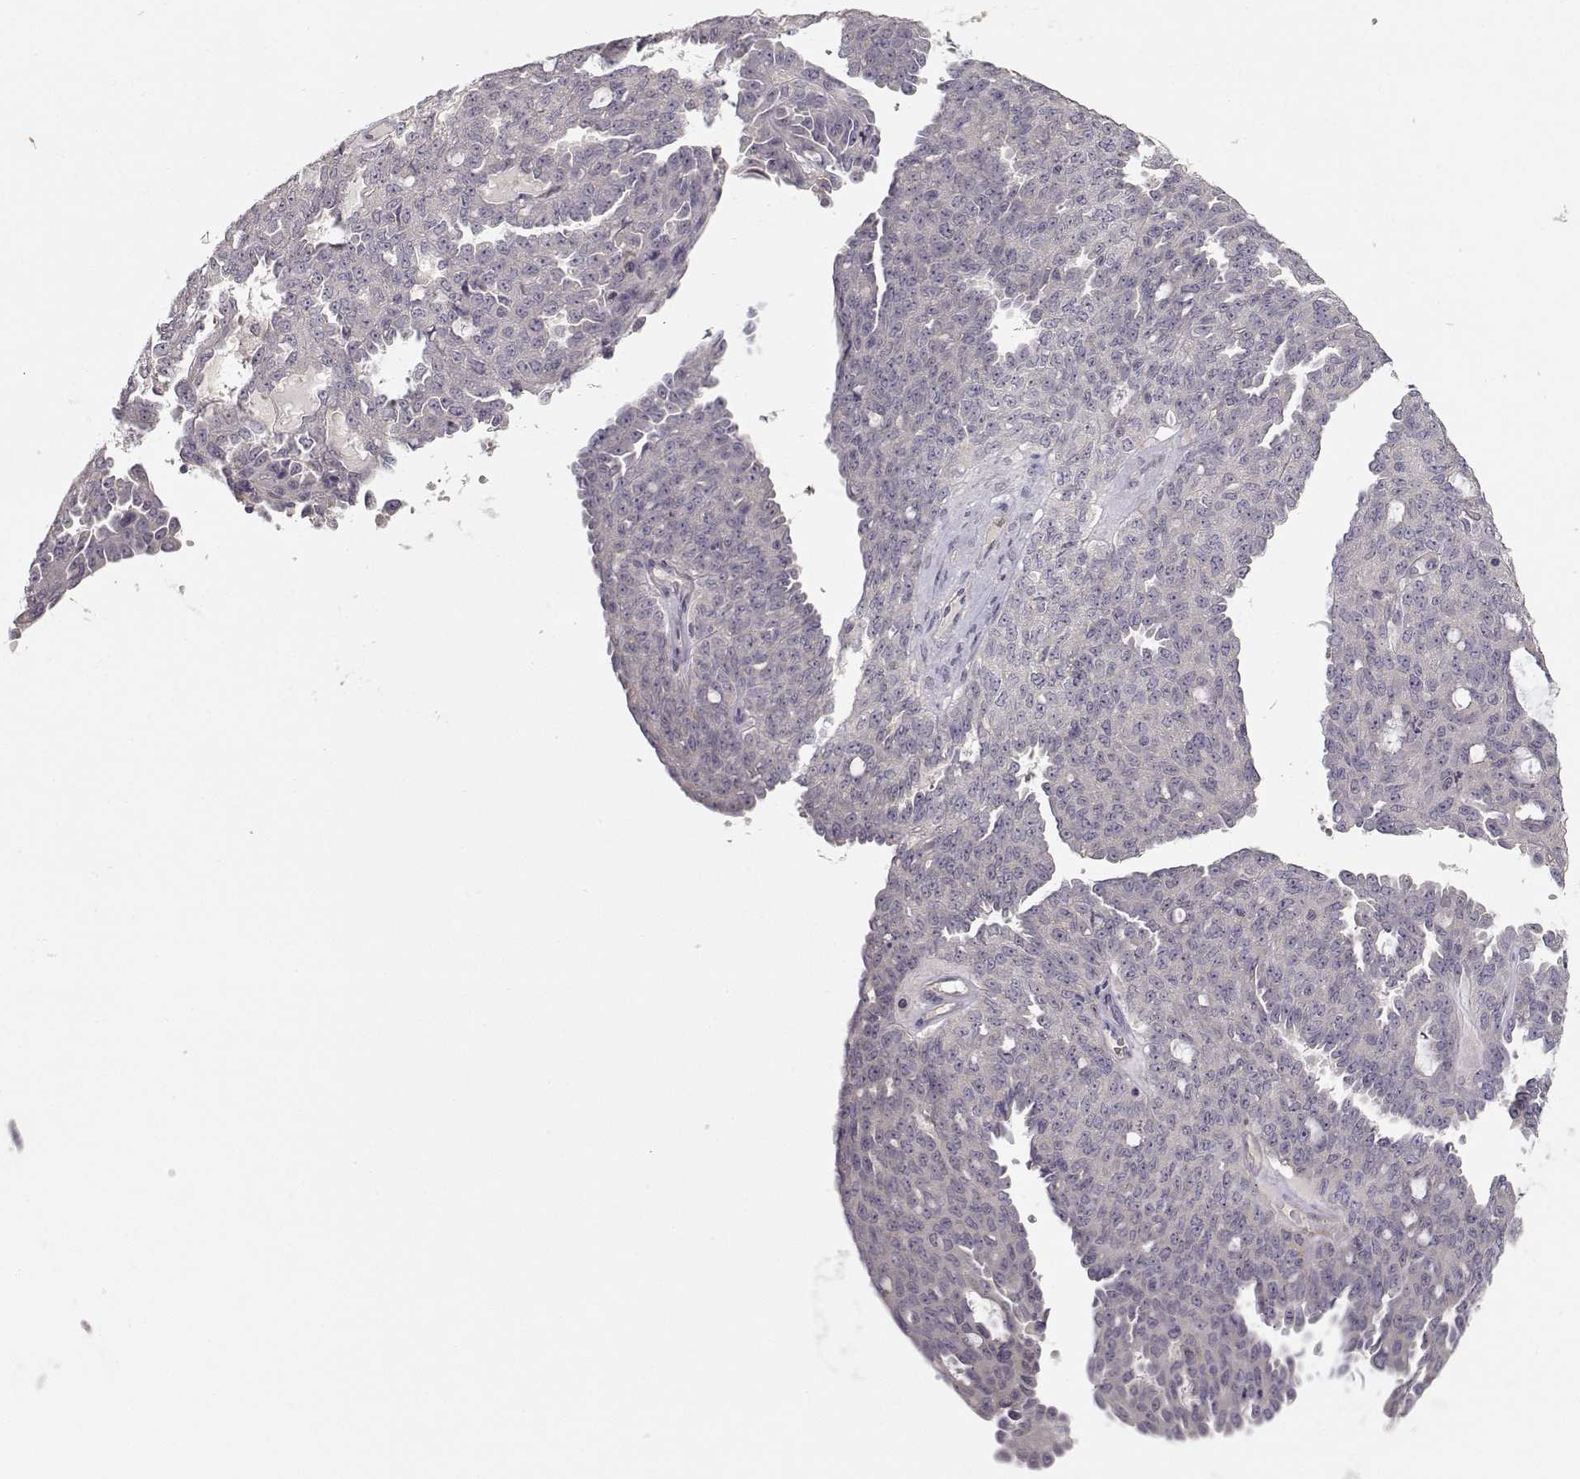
{"staining": {"intensity": "negative", "quantity": "none", "location": "none"}, "tissue": "ovarian cancer", "cell_type": "Tumor cells", "image_type": "cancer", "snomed": [{"axis": "morphology", "description": "Cystadenocarcinoma, serous, NOS"}, {"axis": "topography", "description": "Ovary"}], "caption": "Protein analysis of serous cystadenocarcinoma (ovarian) shows no significant positivity in tumor cells. The staining is performed using DAB (3,3'-diaminobenzidine) brown chromogen with nuclei counter-stained in using hematoxylin.", "gene": "ARHGAP8", "patient": {"sex": "female", "age": 71}}